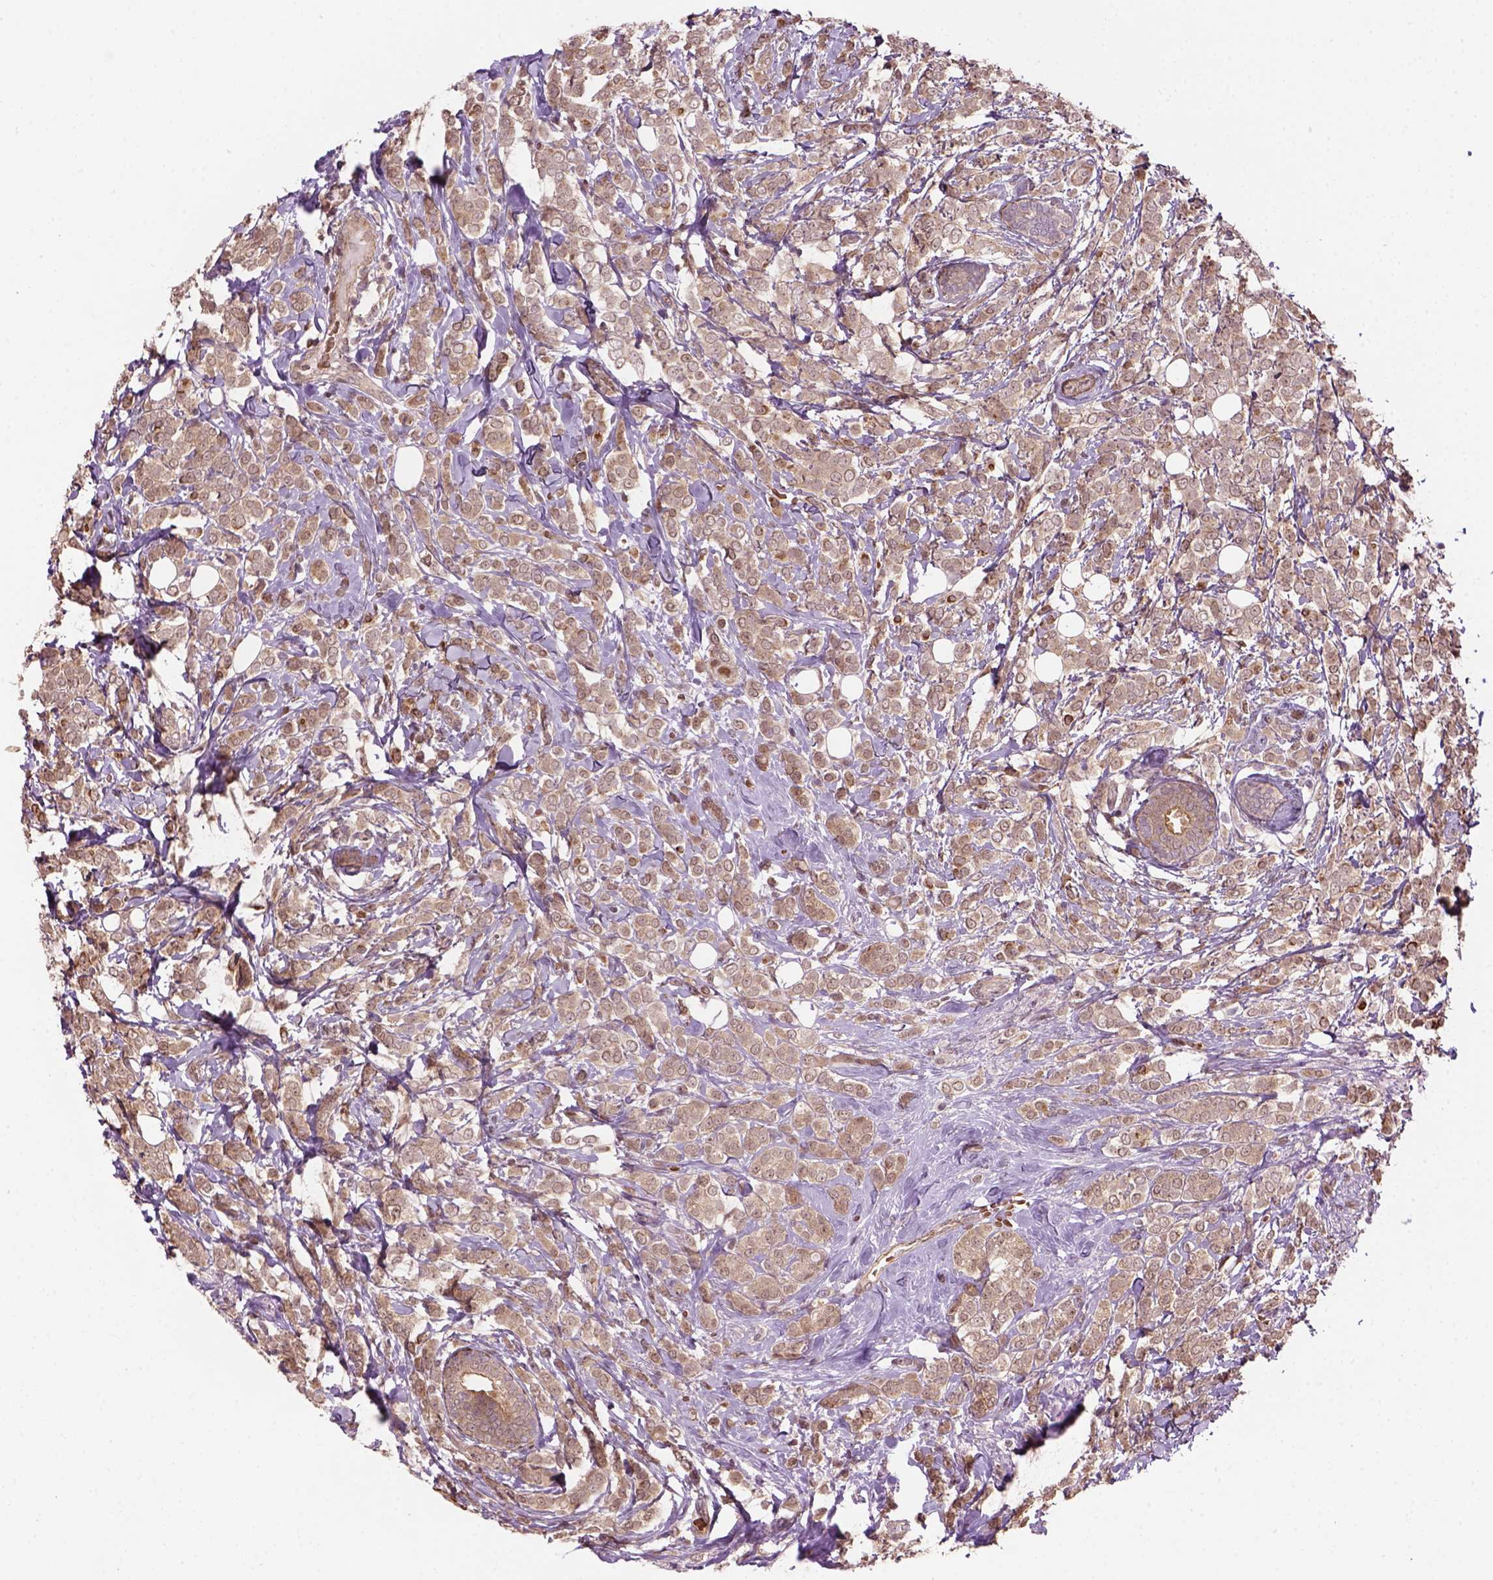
{"staining": {"intensity": "weak", "quantity": ">75%", "location": "cytoplasmic/membranous,nuclear"}, "tissue": "breast cancer", "cell_type": "Tumor cells", "image_type": "cancer", "snomed": [{"axis": "morphology", "description": "Lobular carcinoma"}, {"axis": "topography", "description": "Breast"}], "caption": "Tumor cells display low levels of weak cytoplasmic/membranous and nuclear expression in approximately >75% of cells in breast cancer.", "gene": "PSMD11", "patient": {"sex": "female", "age": 49}}